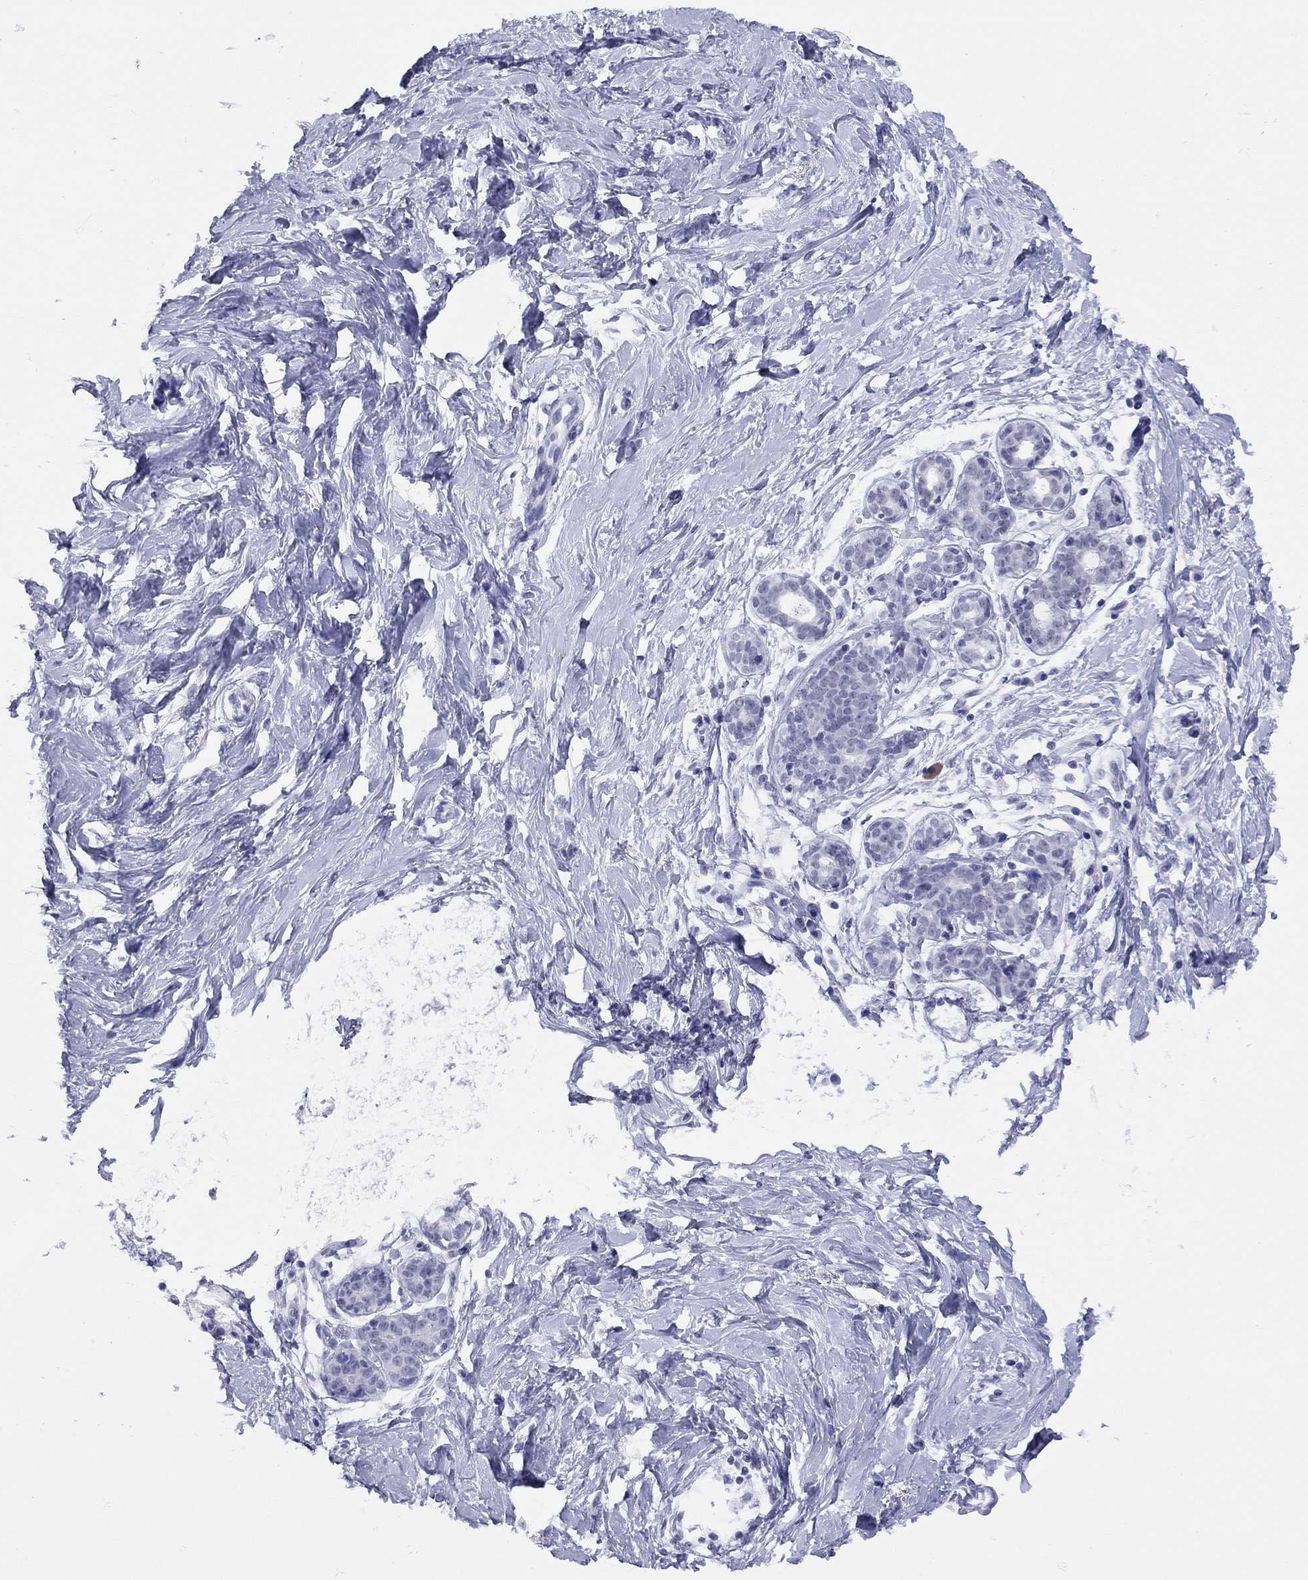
{"staining": {"intensity": "negative", "quantity": "none", "location": "none"}, "tissue": "breast", "cell_type": "Adipocytes", "image_type": "normal", "snomed": [{"axis": "morphology", "description": "Normal tissue, NOS"}, {"axis": "topography", "description": "Breast"}], "caption": "An IHC image of benign breast is shown. There is no staining in adipocytes of breast.", "gene": "LYAR", "patient": {"sex": "female", "age": 37}}